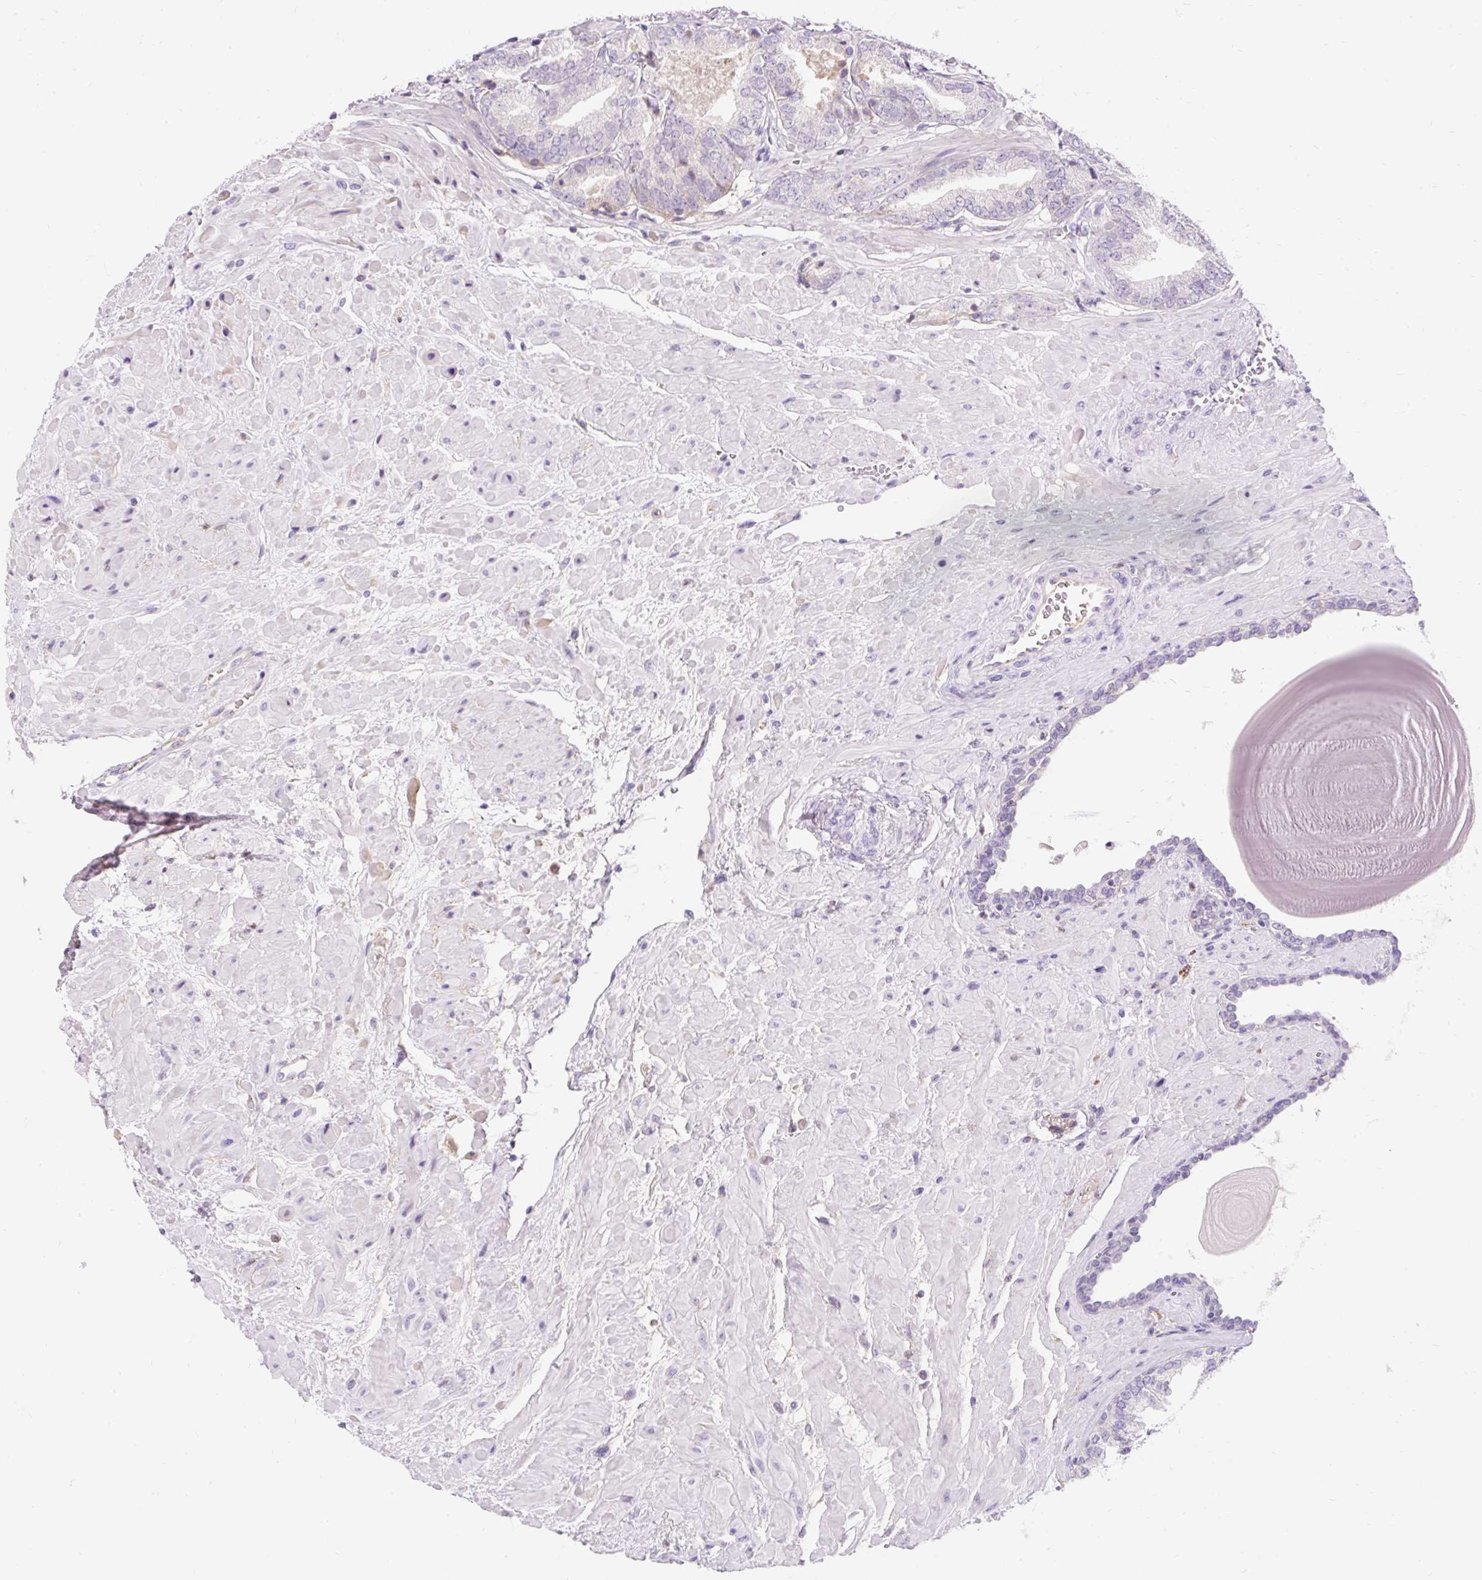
{"staining": {"intensity": "negative", "quantity": "none", "location": "none"}, "tissue": "prostate cancer", "cell_type": "Tumor cells", "image_type": "cancer", "snomed": [{"axis": "morphology", "description": "Adenocarcinoma, High grade"}, {"axis": "topography", "description": "Prostate"}], "caption": "Tumor cells show no significant staining in prostate adenocarcinoma (high-grade). (DAB immunohistochemistry (IHC), high magnification).", "gene": "TMEM150C", "patient": {"sex": "male", "age": 68}}